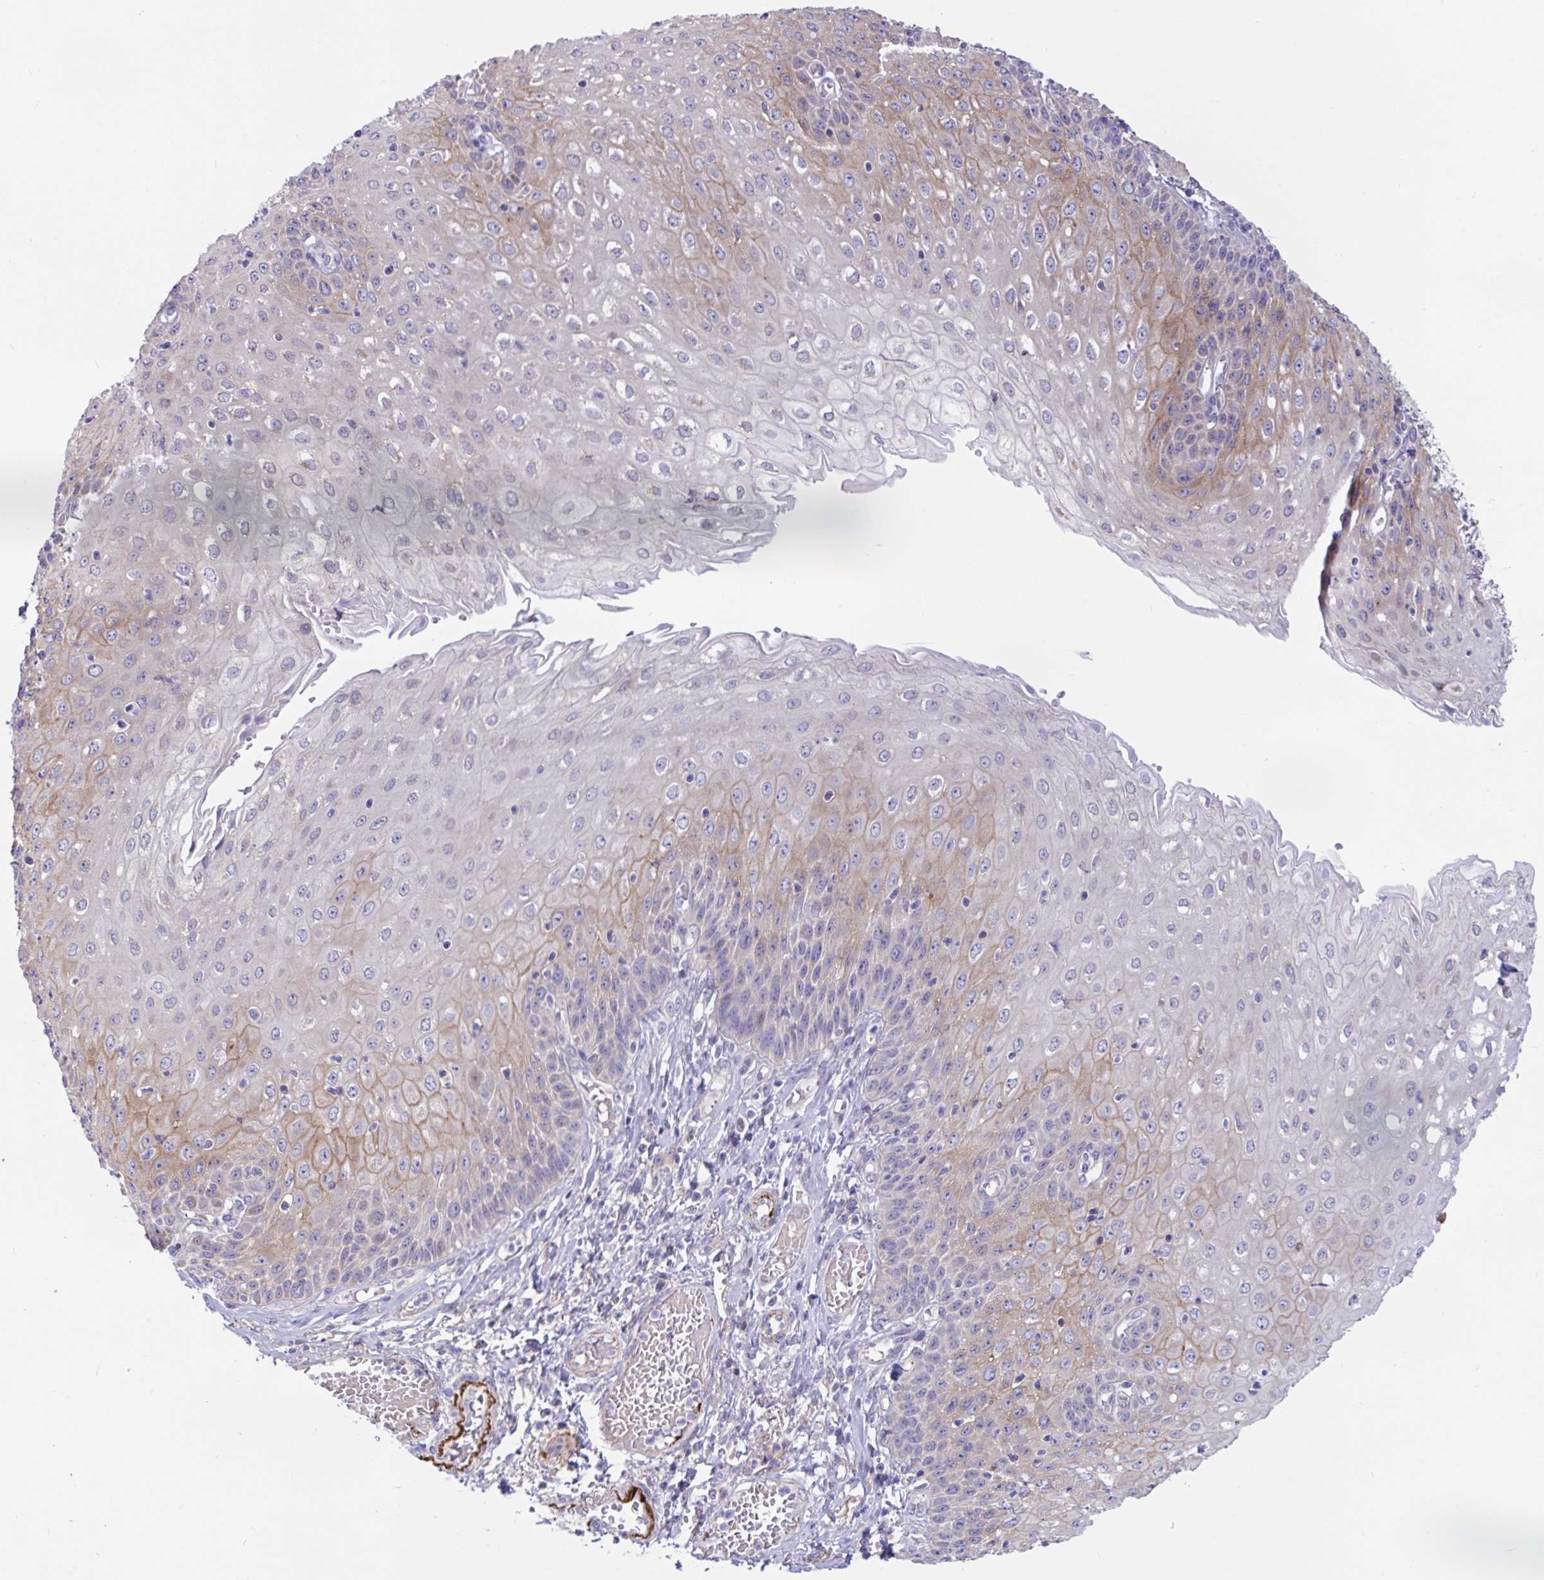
{"staining": {"intensity": "moderate", "quantity": "25%-75%", "location": "cytoplasmic/membranous"}, "tissue": "esophagus", "cell_type": "Squamous epithelial cells", "image_type": "normal", "snomed": [{"axis": "morphology", "description": "Normal tissue, NOS"}, {"axis": "morphology", "description": "Adenocarcinoma, NOS"}, {"axis": "topography", "description": "Esophagus"}], "caption": "IHC staining of unremarkable esophagus, which displays medium levels of moderate cytoplasmic/membranous positivity in about 25%-75% of squamous epithelial cells indicating moderate cytoplasmic/membranous protein positivity. The staining was performed using DAB (brown) for protein detection and nuclei were counterstained in hematoxylin (blue).", "gene": "IL37", "patient": {"sex": "male", "age": 81}}